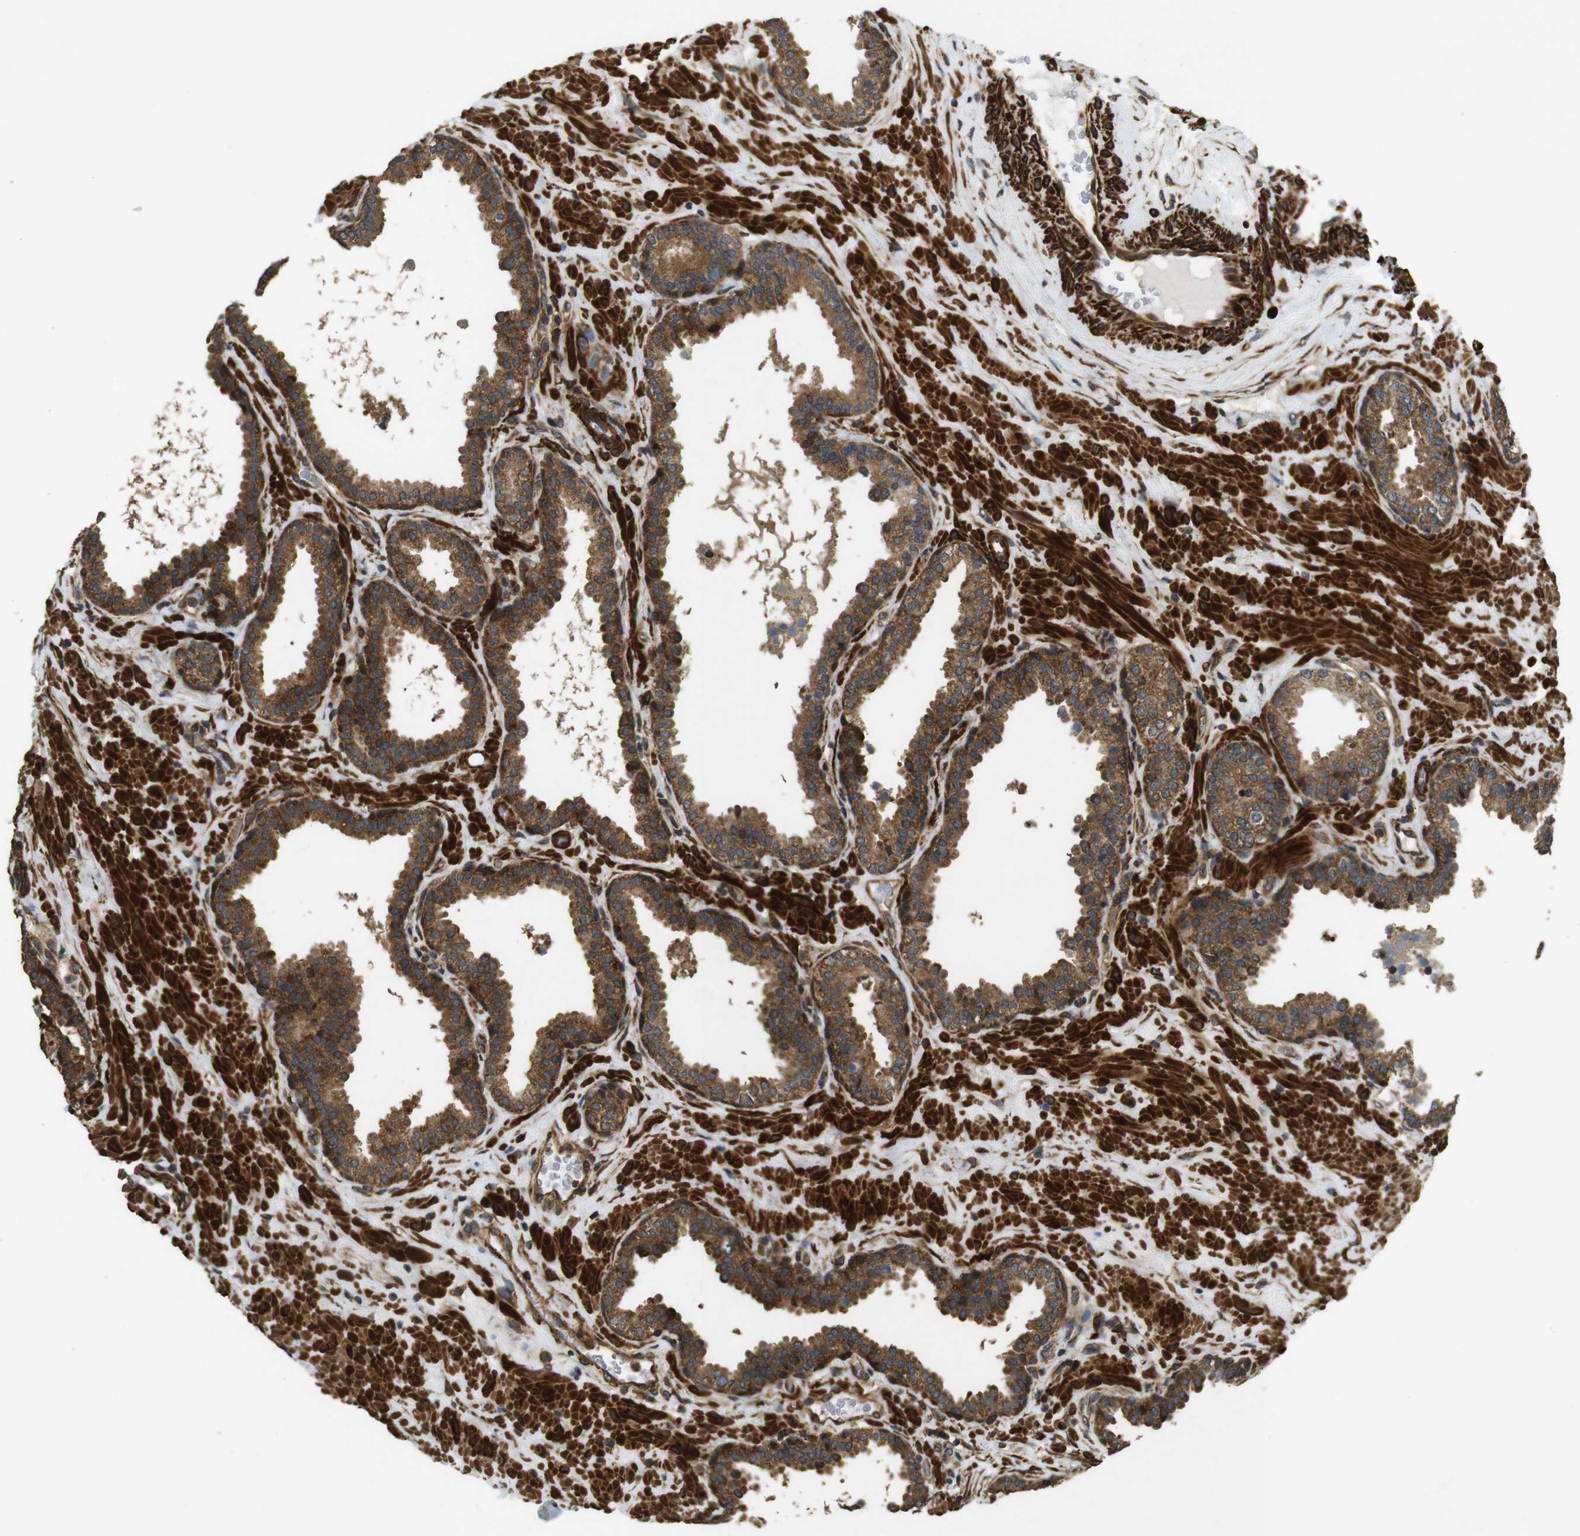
{"staining": {"intensity": "moderate", "quantity": ">75%", "location": "cytoplasmic/membranous"}, "tissue": "prostate", "cell_type": "Glandular cells", "image_type": "normal", "snomed": [{"axis": "morphology", "description": "Normal tissue, NOS"}, {"axis": "topography", "description": "Prostate"}], "caption": "This is an image of immunohistochemistry staining of benign prostate, which shows moderate staining in the cytoplasmic/membranous of glandular cells.", "gene": "BNIP3", "patient": {"sex": "male", "age": 51}}